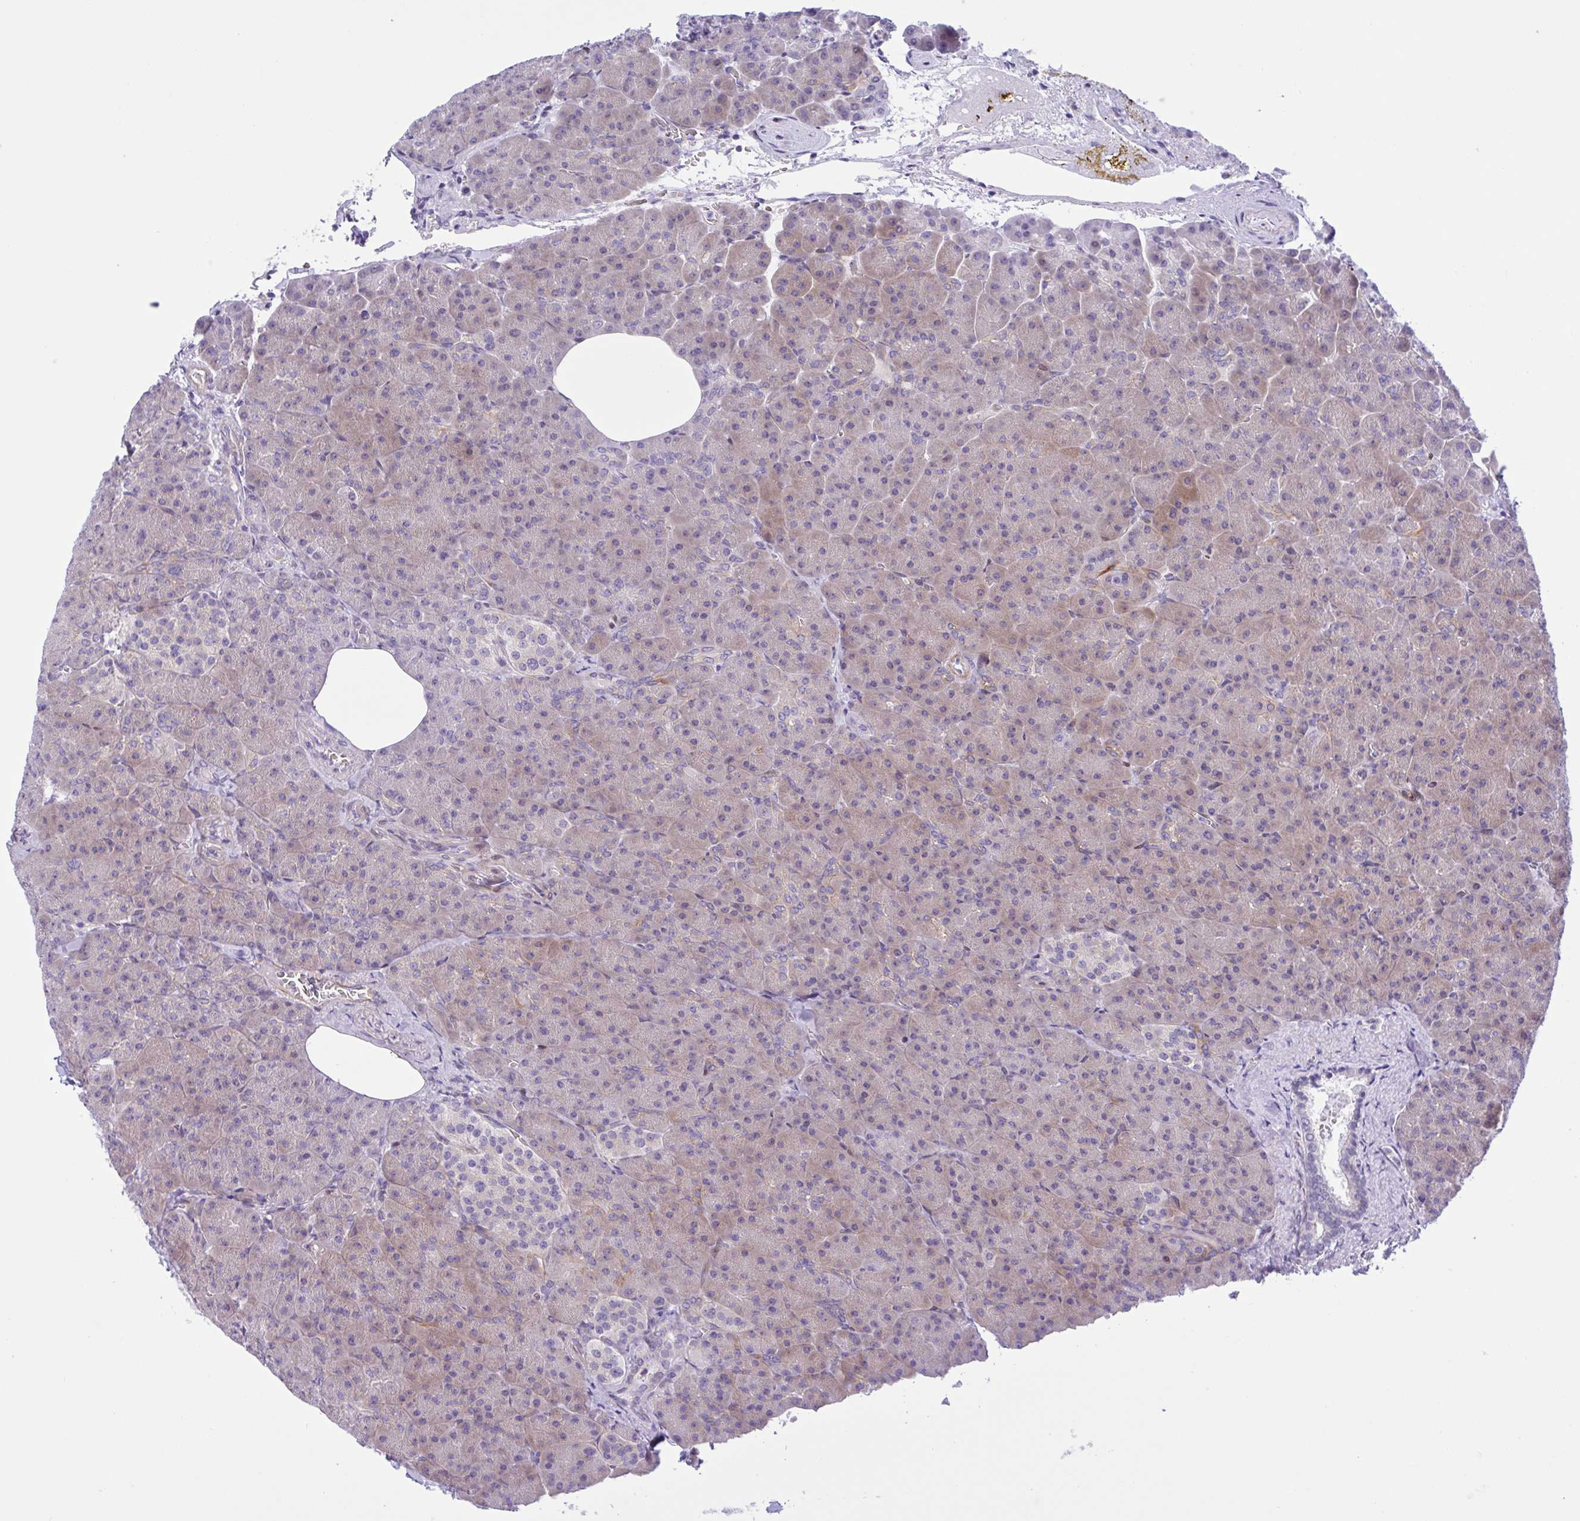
{"staining": {"intensity": "weak", "quantity": ">75%", "location": "cytoplasmic/membranous"}, "tissue": "pancreas", "cell_type": "Exocrine glandular cells", "image_type": "normal", "snomed": [{"axis": "morphology", "description": "Normal tissue, NOS"}, {"axis": "topography", "description": "Pancreas"}], "caption": "IHC of benign human pancreas reveals low levels of weak cytoplasmic/membranous positivity in about >75% of exocrine glandular cells. The staining was performed using DAB (3,3'-diaminobenzidine), with brown indicating positive protein expression. Nuclei are stained blue with hematoxylin.", "gene": "AHCYL2", "patient": {"sex": "female", "age": 74}}